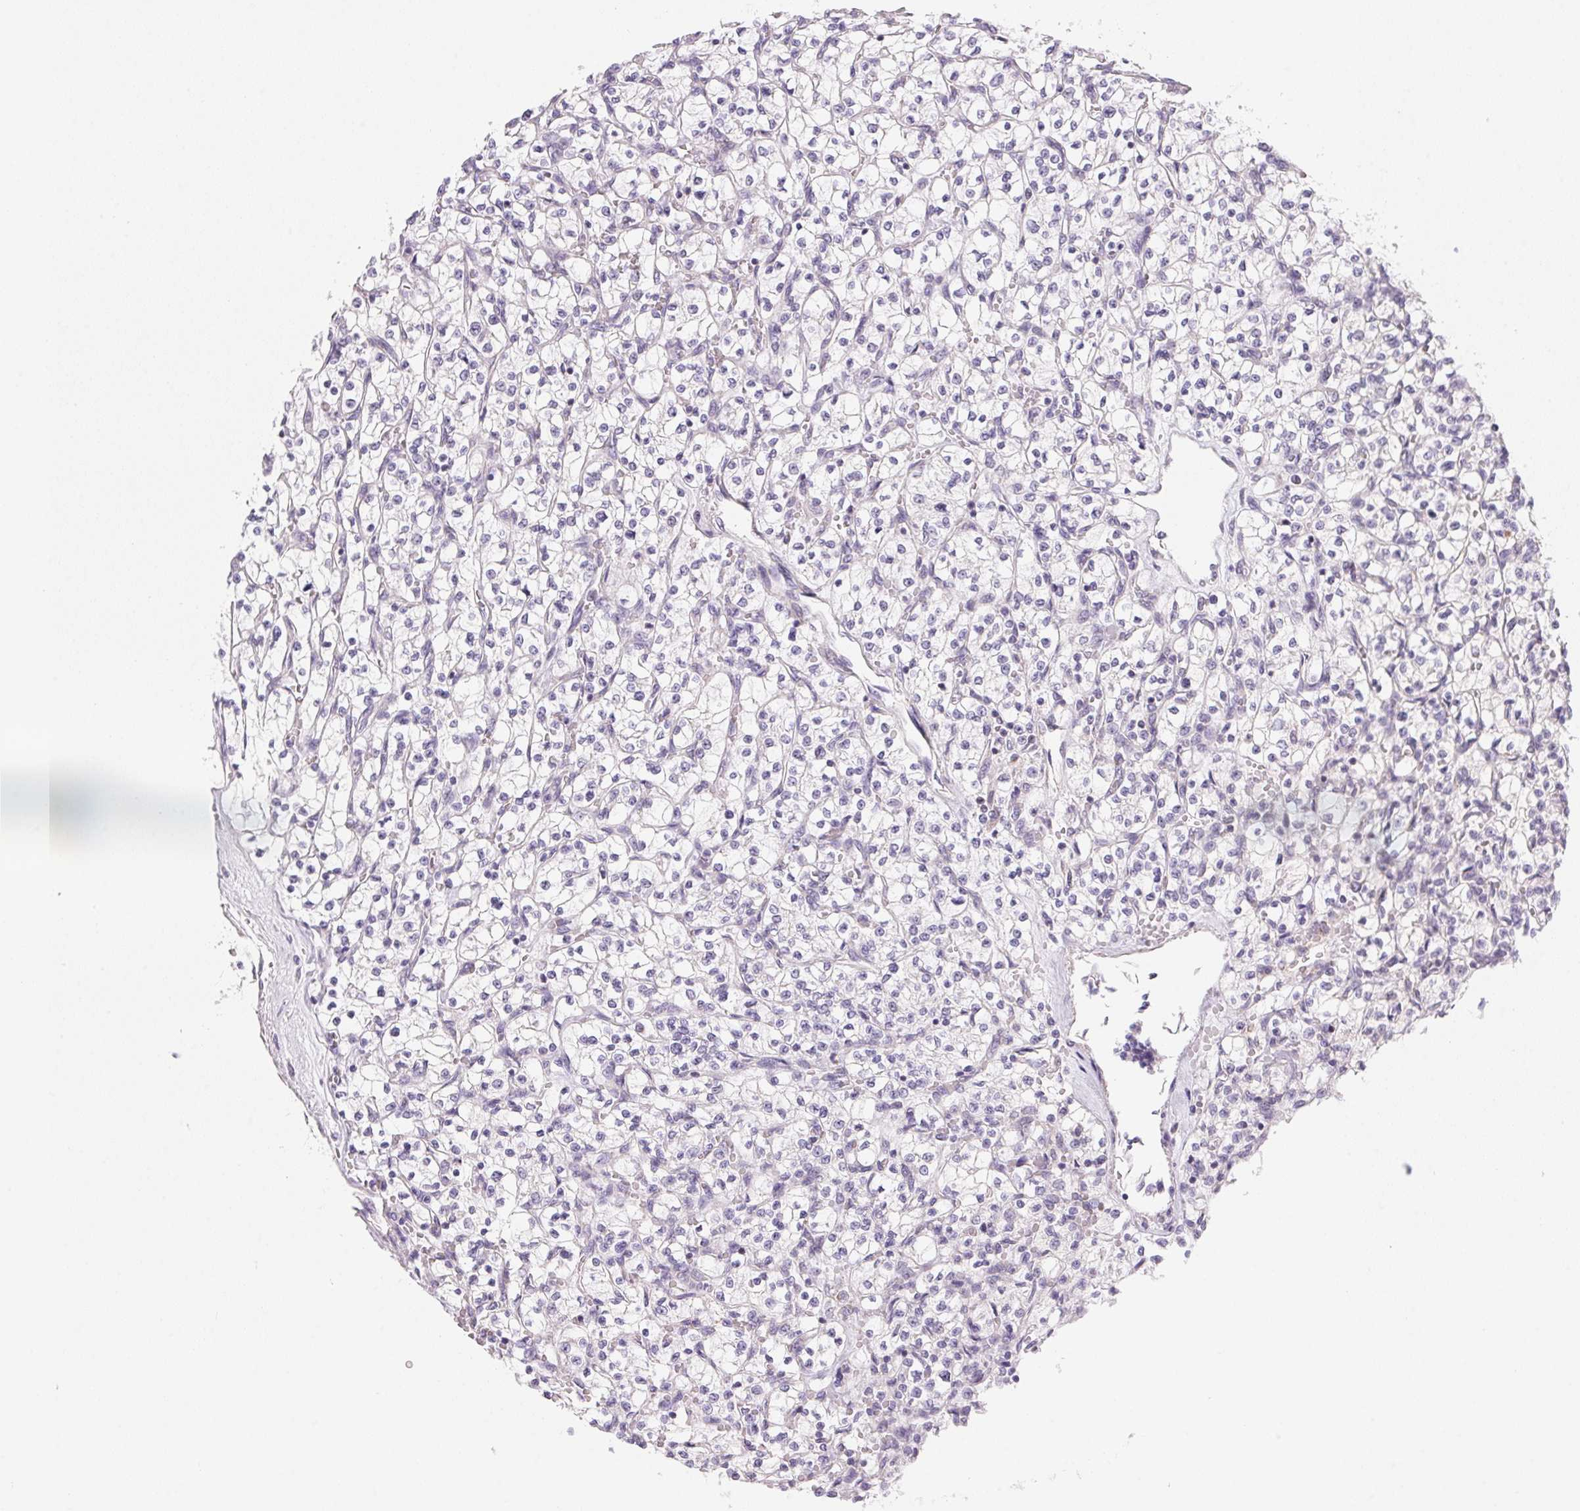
{"staining": {"intensity": "negative", "quantity": "none", "location": "none"}, "tissue": "renal cancer", "cell_type": "Tumor cells", "image_type": "cancer", "snomed": [{"axis": "morphology", "description": "Adenocarcinoma, NOS"}, {"axis": "topography", "description": "Kidney"}], "caption": "IHC histopathology image of human renal cancer (adenocarcinoma) stained for a protein (brown), which demonstrates no staining in tumor cells. The staining is performed using DAB (3,3'-diaminobenzidine) brown chromogen with nuclei counter-stained in using hematoxylin.", "gene": "GIPC2", "patient": {"sex": "female", "age": 64}}